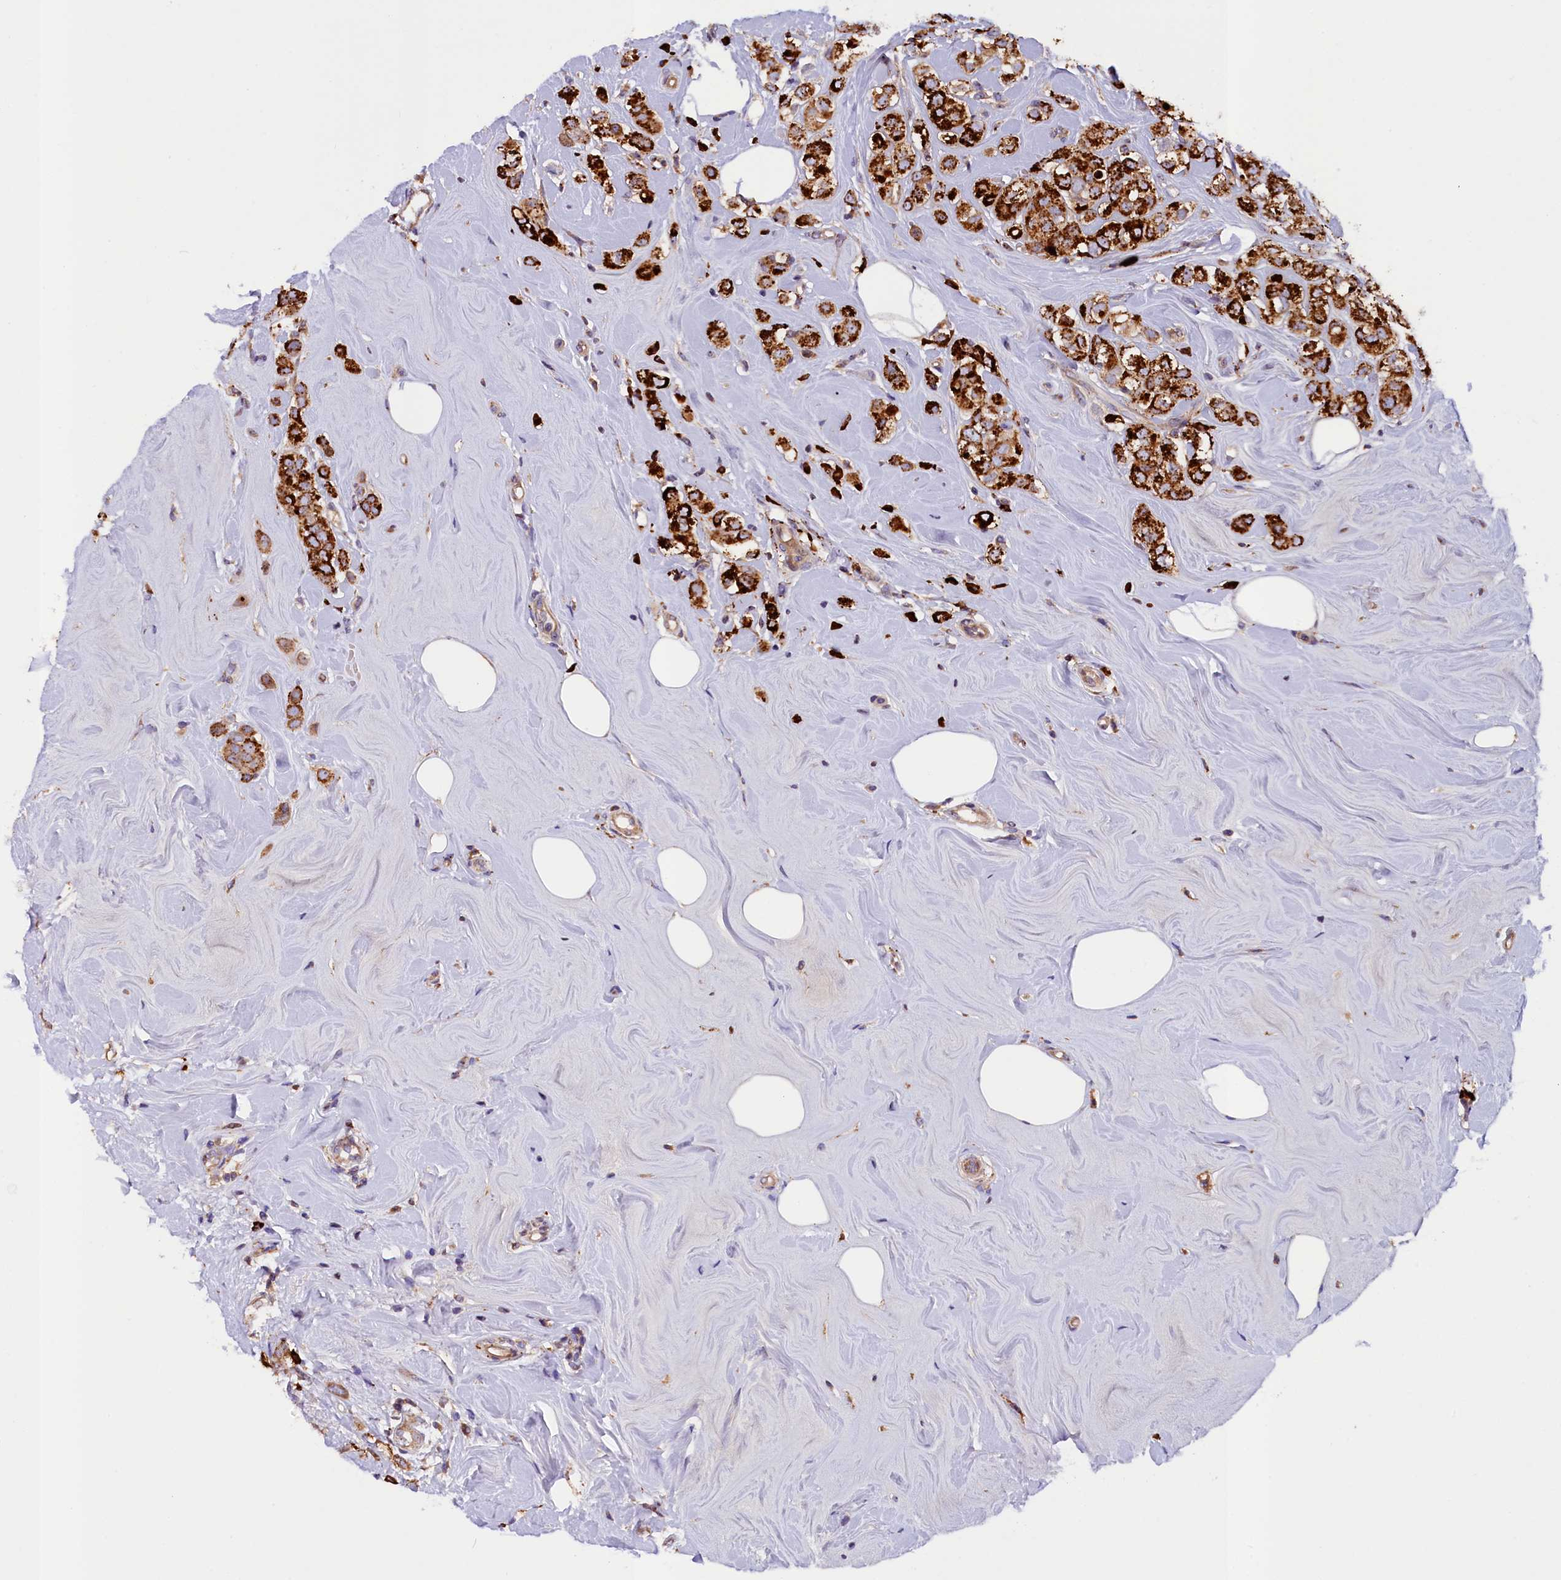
{"staining": {"intensity": "strong", "quantity": ">75%", "location": "cytoplasmic/membranous"}, "tissue": "breast cancer", "cell_type": "Tumor cells", "image_type": "cancer", "snomed": [{"axis": "morphology", "description": "Lobular carcinoma"}, {"axis": "topography", "description": "Breast"}], "caption": "IHC of human breast lobular carcinoma exhibits high levels of strong cytoplasmic/membranous positivity in about >75% of tumor cells.", "gene": "FRY", "patient": {"sex": "female", "age": 47}}